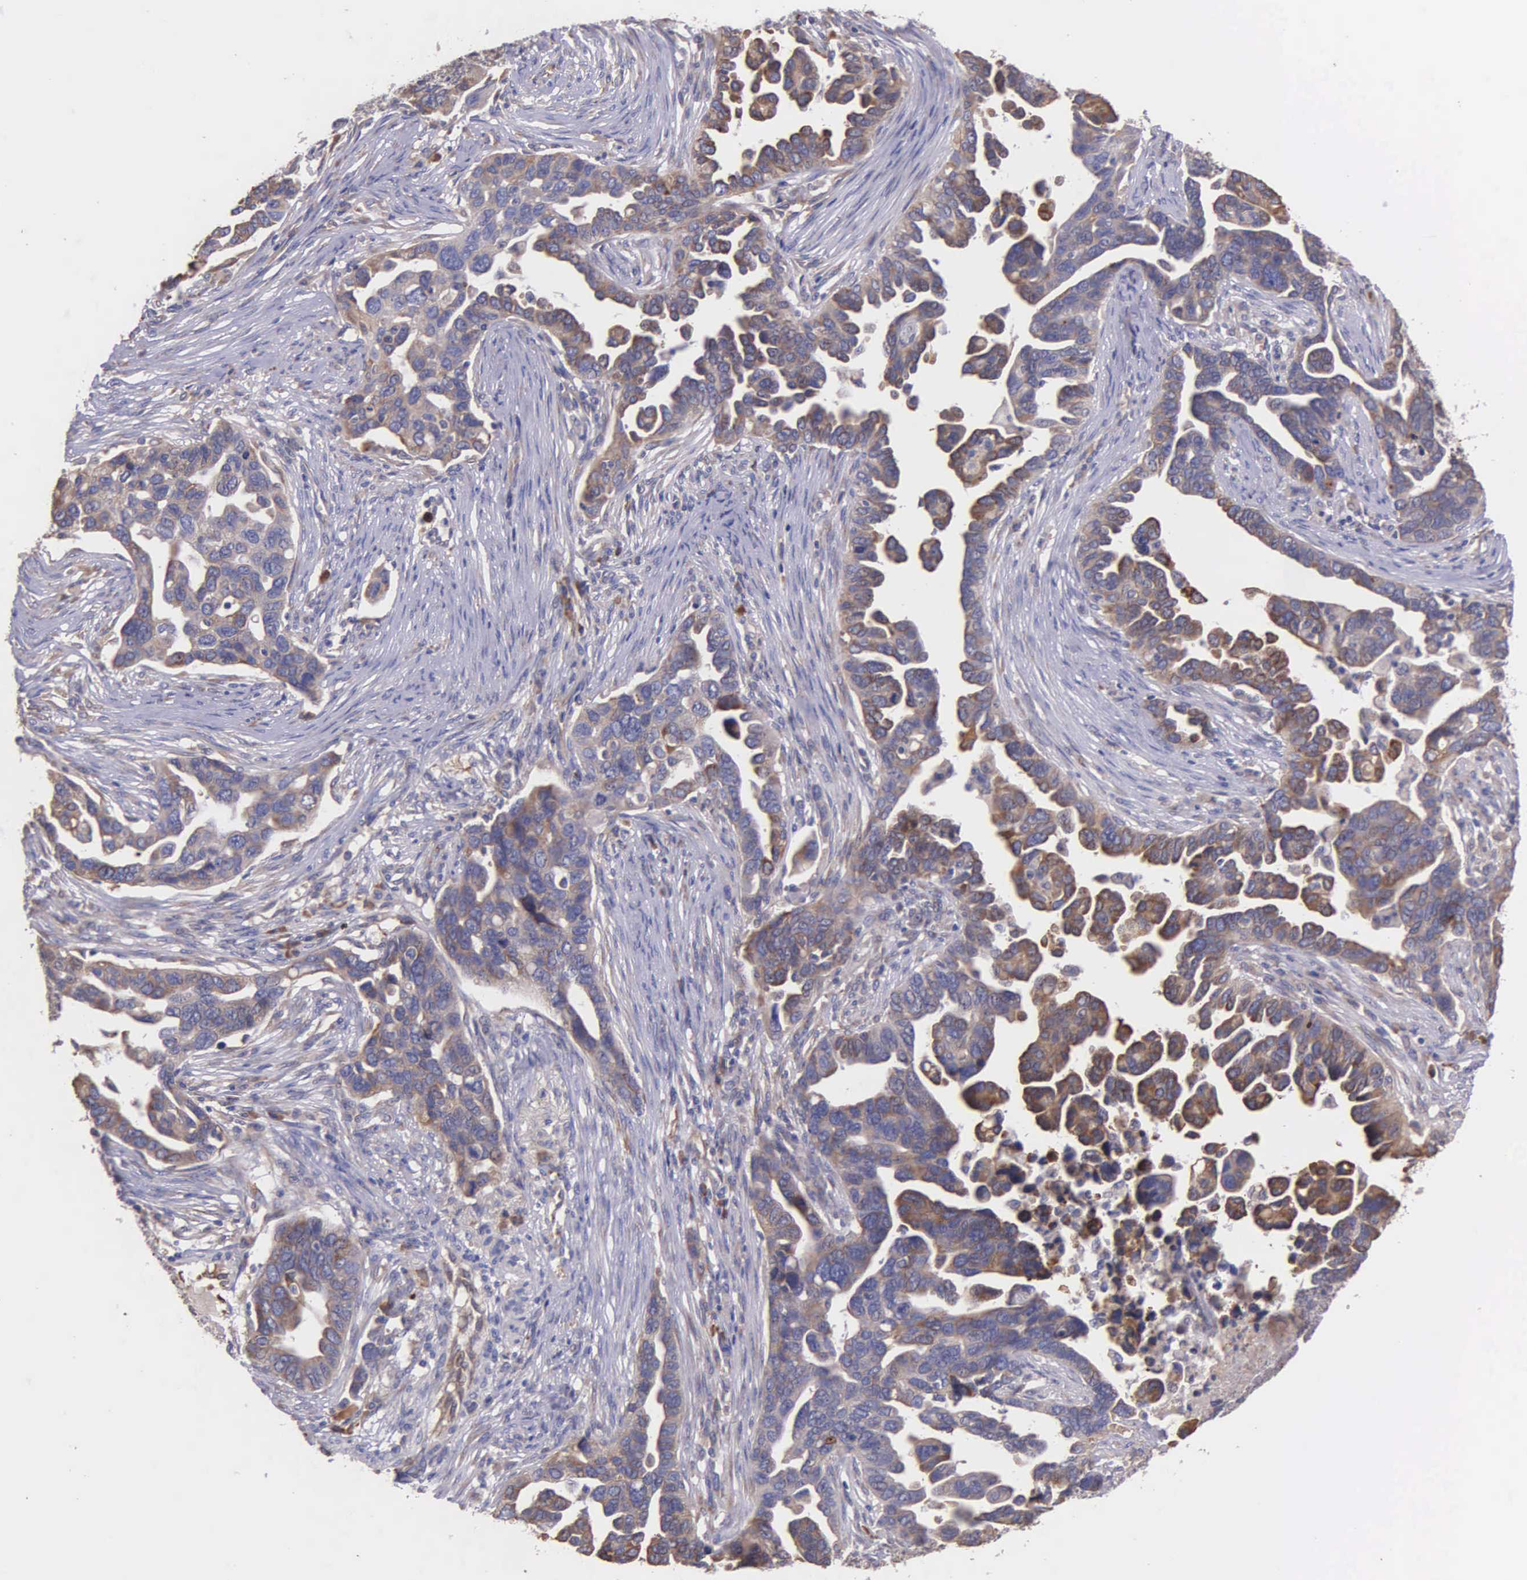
{"staining": {"intensity": "weak", "quantity": ">75%", "location": "cytoplasmic/membranous"}, "tissue": "ovarian cancer", "cell_type": "Tumor cells", "image_type": "cancer", "snomed": [{"axis": "morphology", "description": "Cystadenocarcinoma, serous, NOS"}, {"axis": "topography", "description": "Ovary"}], "caption": "Immunohistochemistry staining of ovarian serous cystadenocarcinoma, which demonstrates low levels of weak cytoplasmic/membranous positivity in approximately >75% of tumor cells indicating weak cytoplasmic/membranous protein staining. The staining was performed using DAB (3,3'-diaminobenzidine) (brown) for protein detection and nuclei were counterstained in hematoxylin (blue).", "gene": "ZC3H12B", "patient": {"sex": "female", "age": 54}}